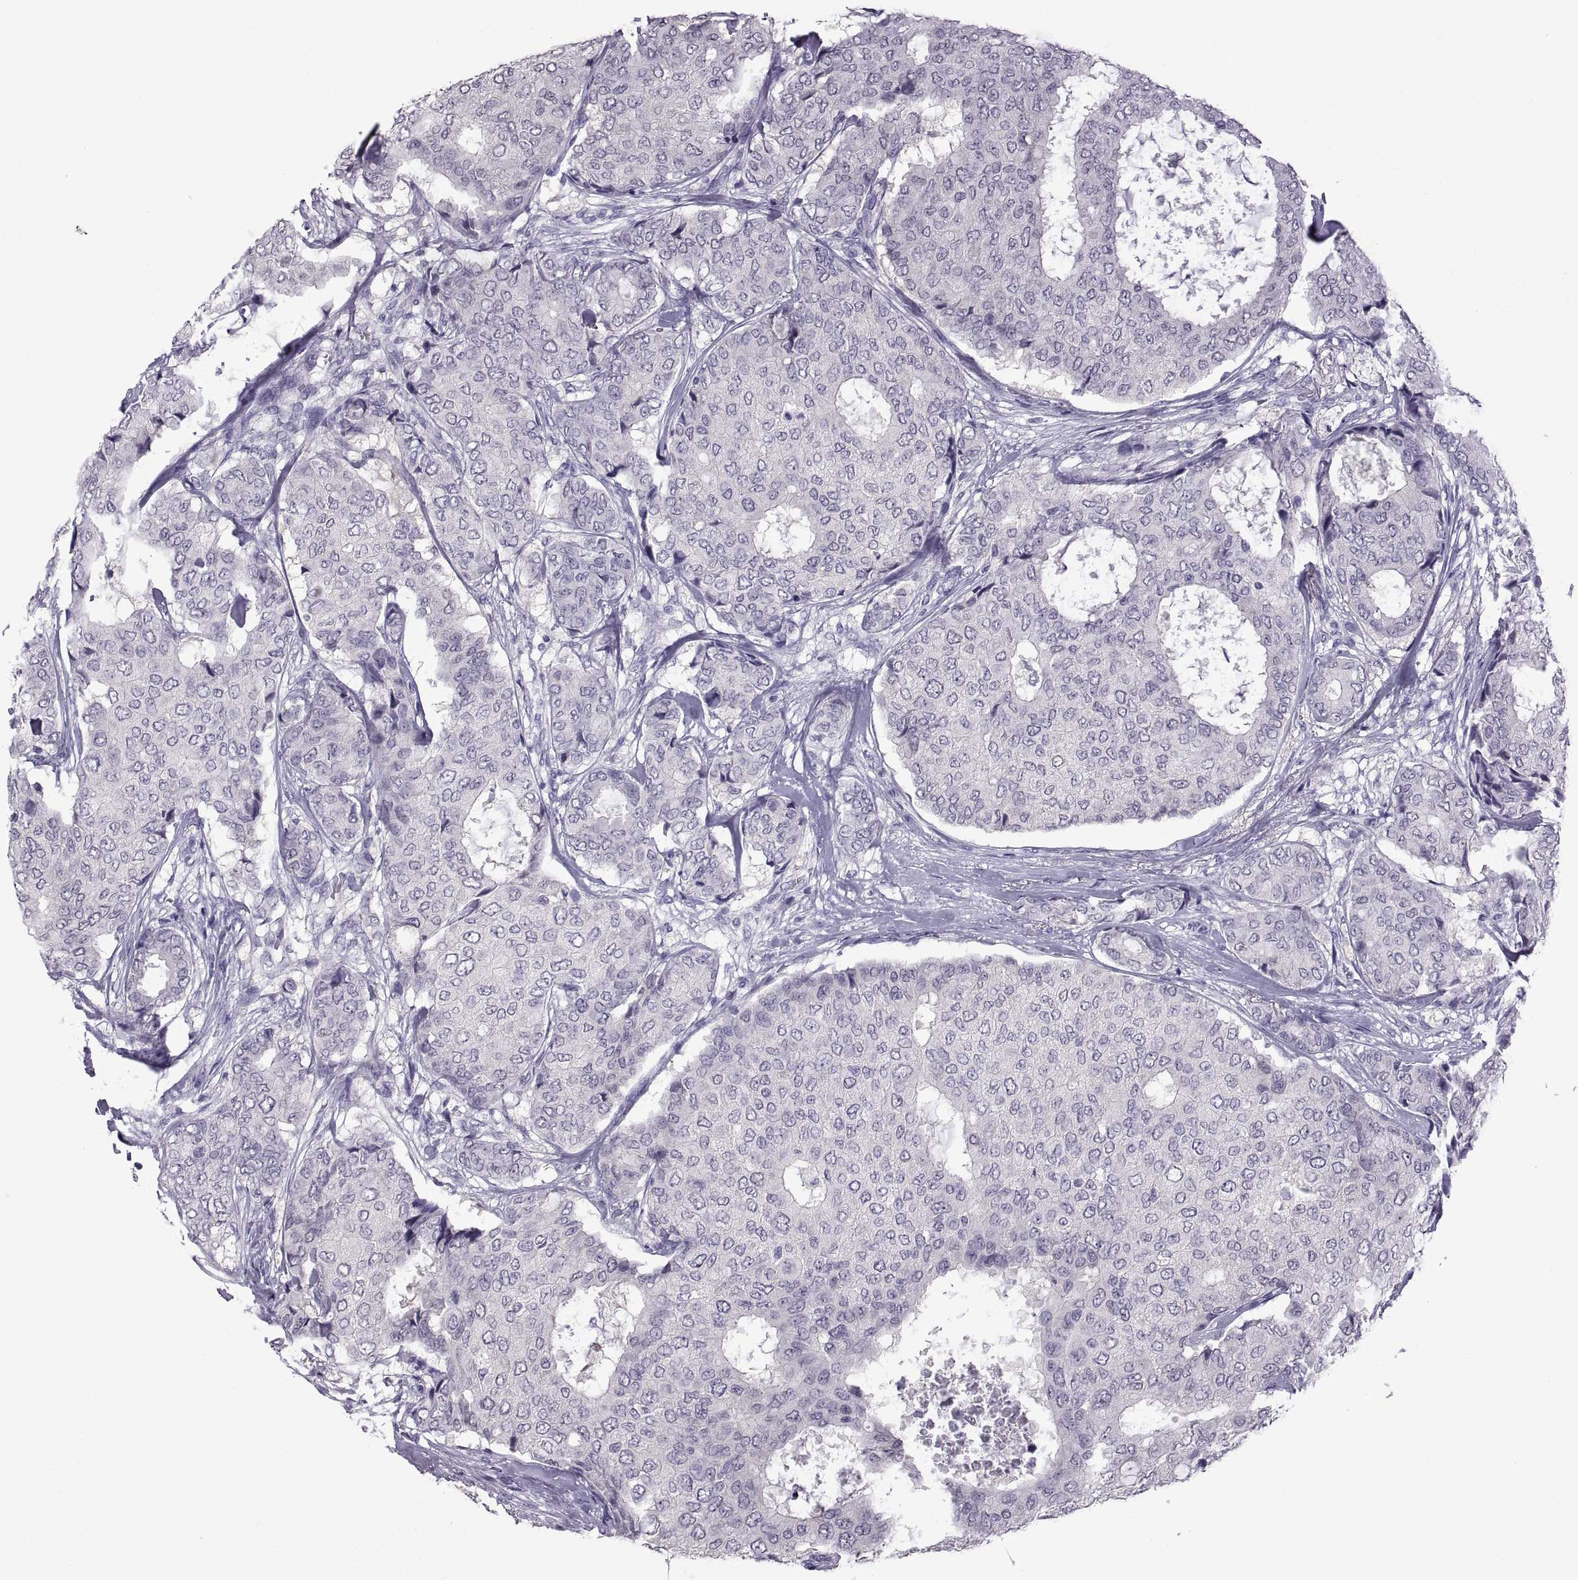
{"staining": {"intensity": "negative", "quantity": "none", "location": "none"}, "tissue": "breast cancer", "cell_type": "Tumor cells", "image_type": "cancer", "snomed": [{"axis": "morphology", "description": "Duct carcinoma"}, {"axis": "topography", "description": "Breast"}], "caption": "Photomicrograph shows no significant protein positivity in tumor cells of breast cancer (intraductal carcinoma).", "gene": "RDM1", "patient": {"sex": "female", "age": 75}}